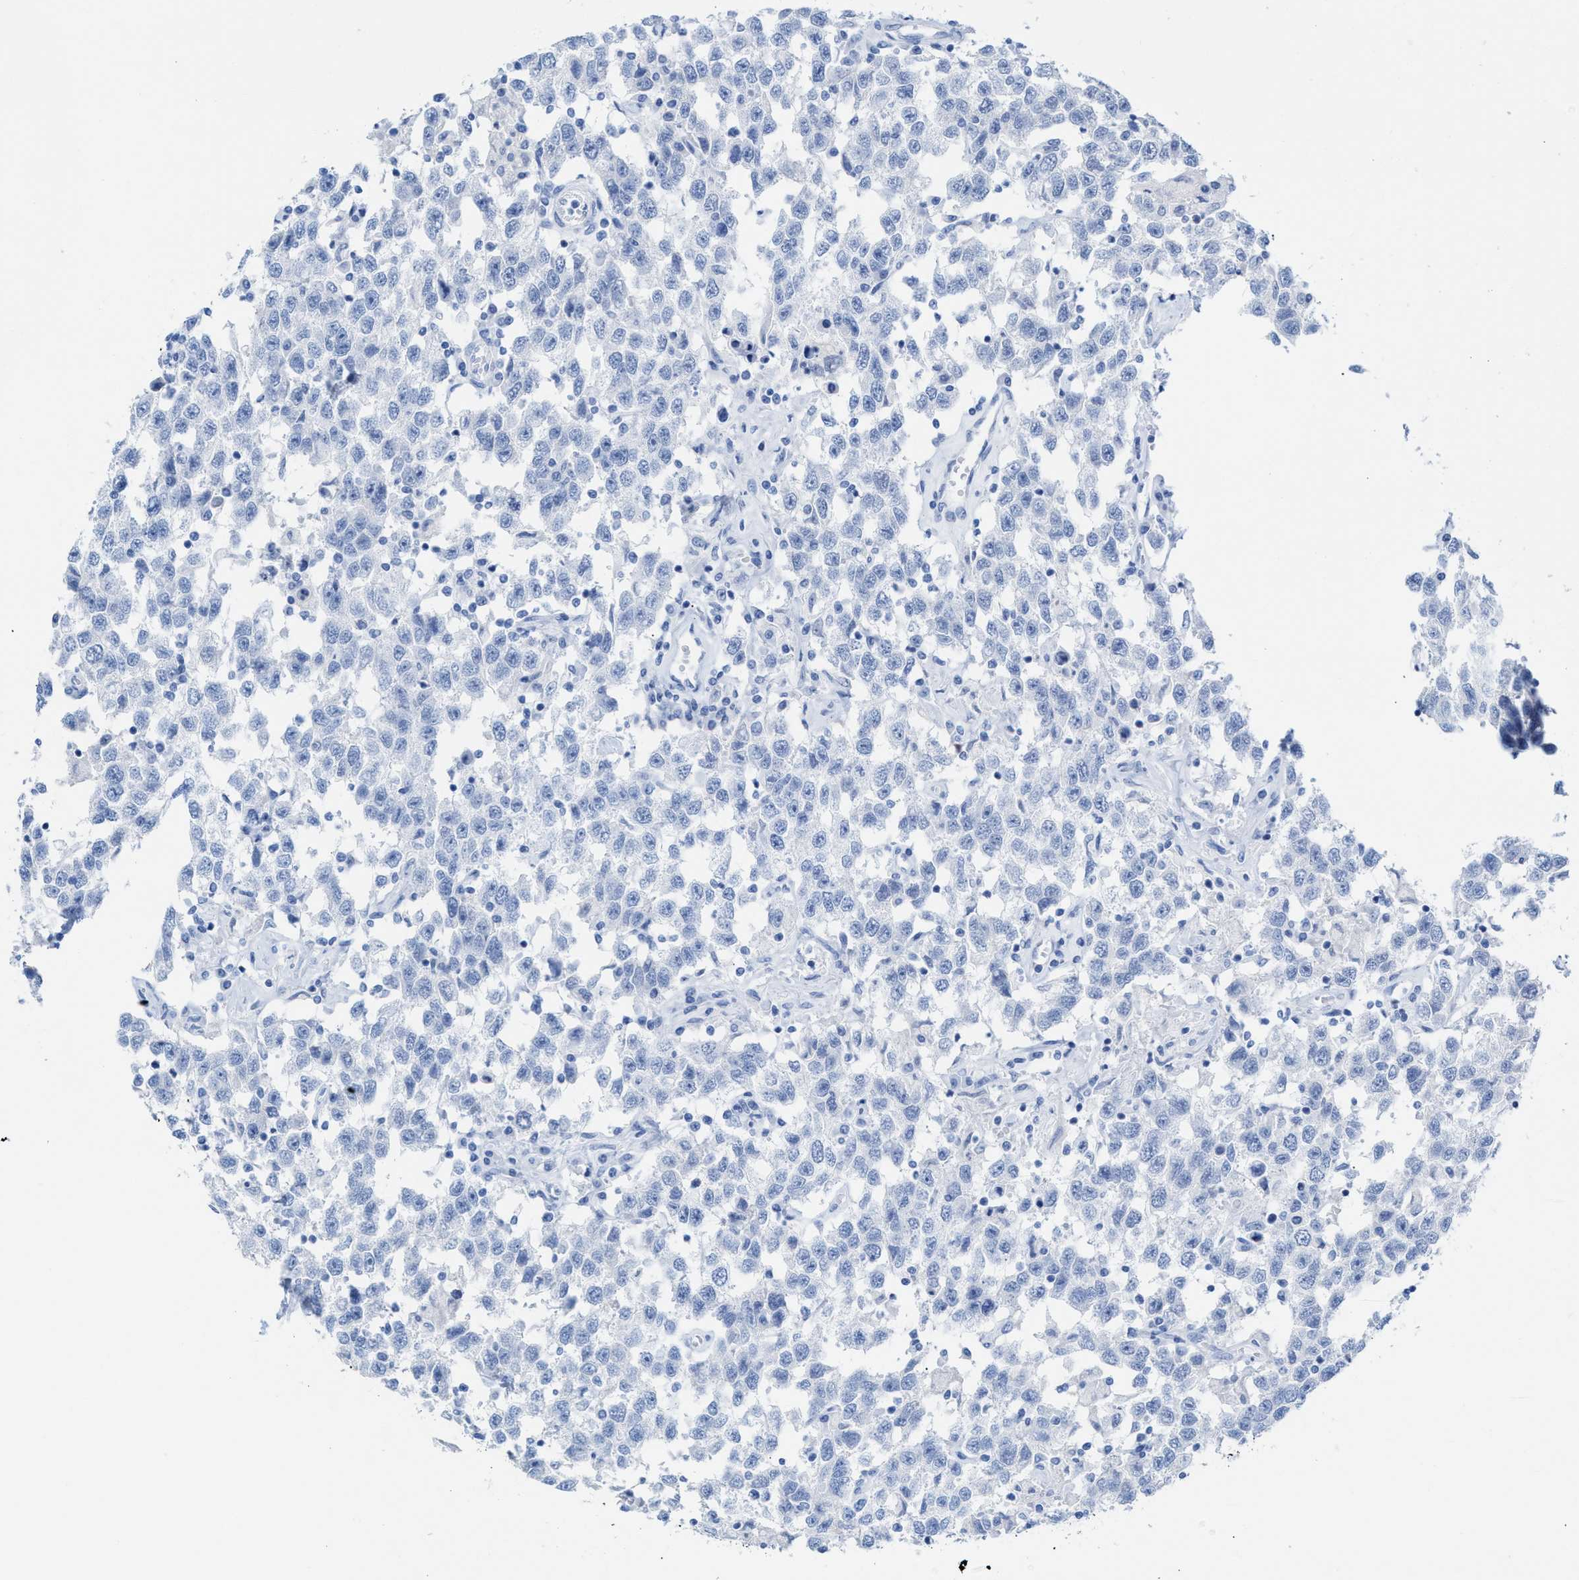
{"staining": {"intensity": "negative", "quantity": "none", "location": "none"}, "tissue": "testis cancer", "cell_type": "Tumor cells", "image_type": "cancer", "snomed": [{"axis": "morphology", "description": "Seminoma, NOS"}, {"axis": "topography", "description": "Testis"}], "caption": "Tumor cells are negative for protein expression in human testis seminoma.", "gene": "CPA1", "patient": {"sex": "male", "age": 41}}